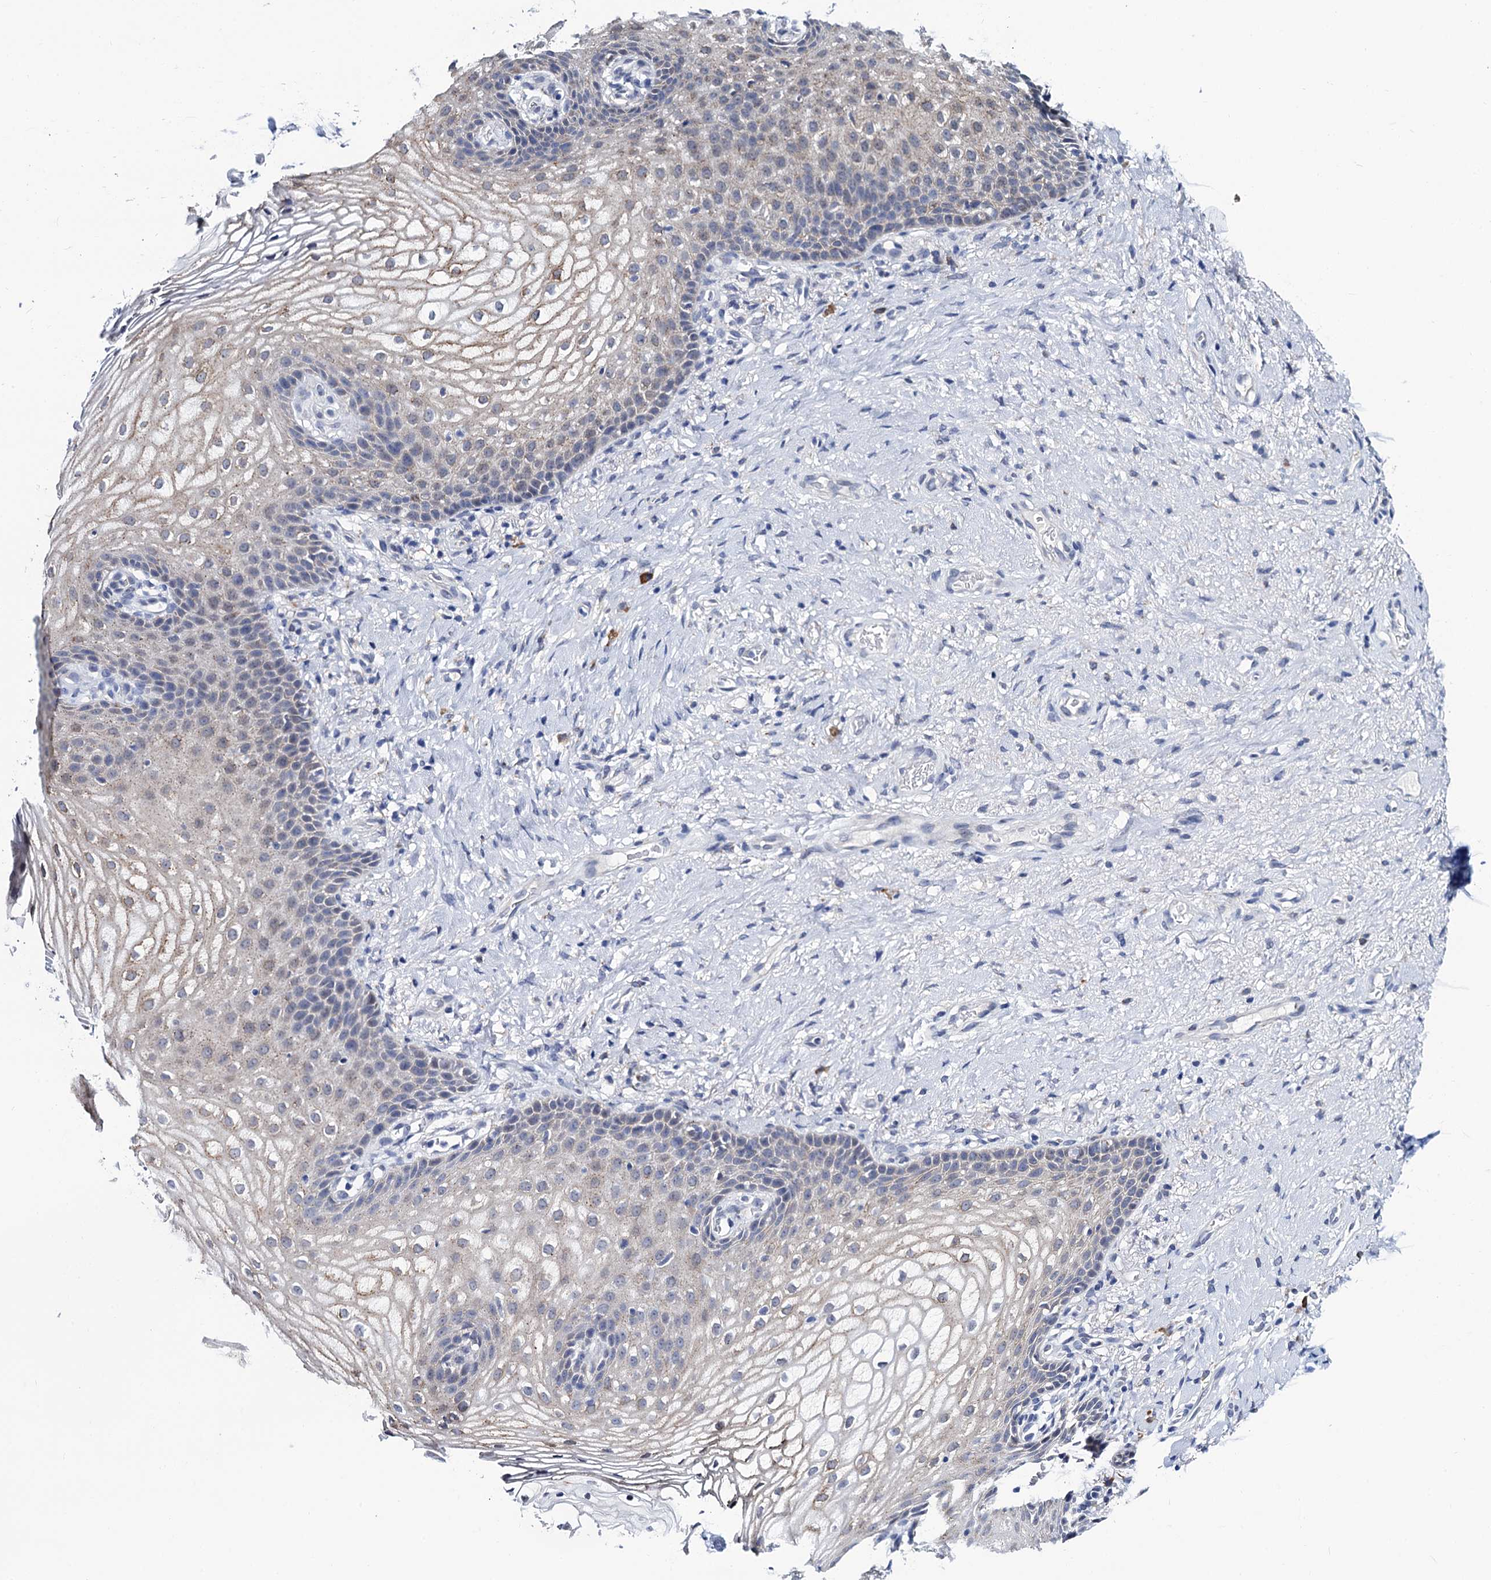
{"staining": {"intensity": "negative", "quantity": "none", "location": "none"}, "tissue": "vagina", "cell_type": "Squamous epithelial cells", "image_type": "normal", "snomed": [{"axis": "morphology", "description": "Normal tissue, NOS"}, {"axis": "topography", "description": "Vagina"}], "caption": "Immunohistochemistry (IHC) photomicrograph of normal vagina: vagina stained with DAB exhibits no significant protein expression in squamous epithelial cells. The staining is performed using DAB (3,3'-diaminobenzidine) brown chromogen with nuclei counter-stained in using hematoxylin.", "gene": "SLC7A10", "patient": {"sex": "female", "age": 60}}